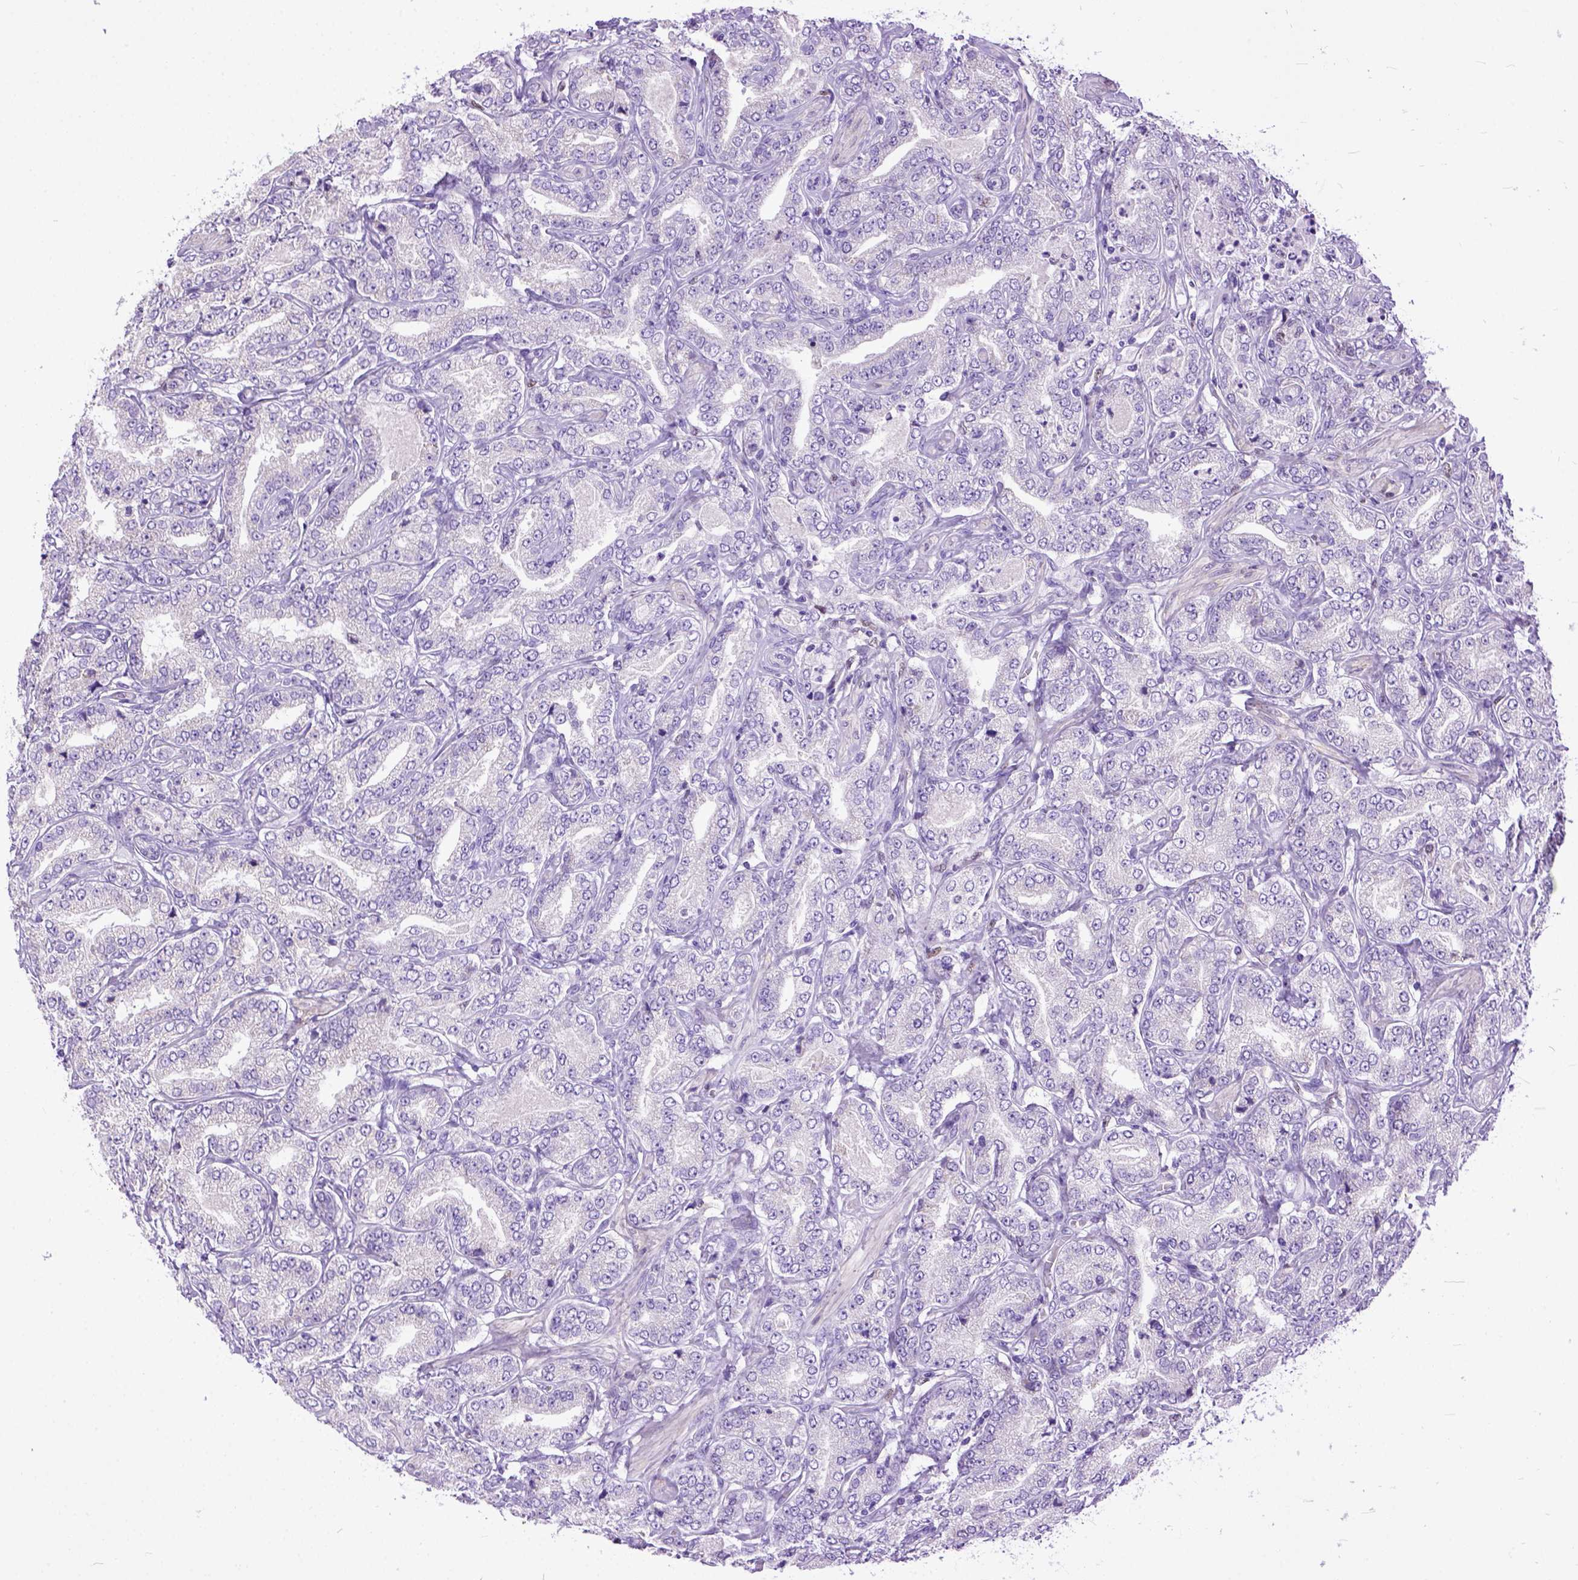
{"staining": {"intensity": "negative", "quantity": "none", "location": "none"}, "tissue": "prostate cancer", "cell_type": "Tumor cells", "image_type": "cancer", "snomed": [{"axis": "morphology", "description": "Adenocarcinoma, NOS"}, {"axis": "topography", "description": "Prostate"}], "caption": "This is a micrograph of IHC staining of prostate cancer (adenocarcinoma), which shows no positivity in tumor cells.", "gene": "CRB1", "patient": {"sex": "male", "age": 64}}